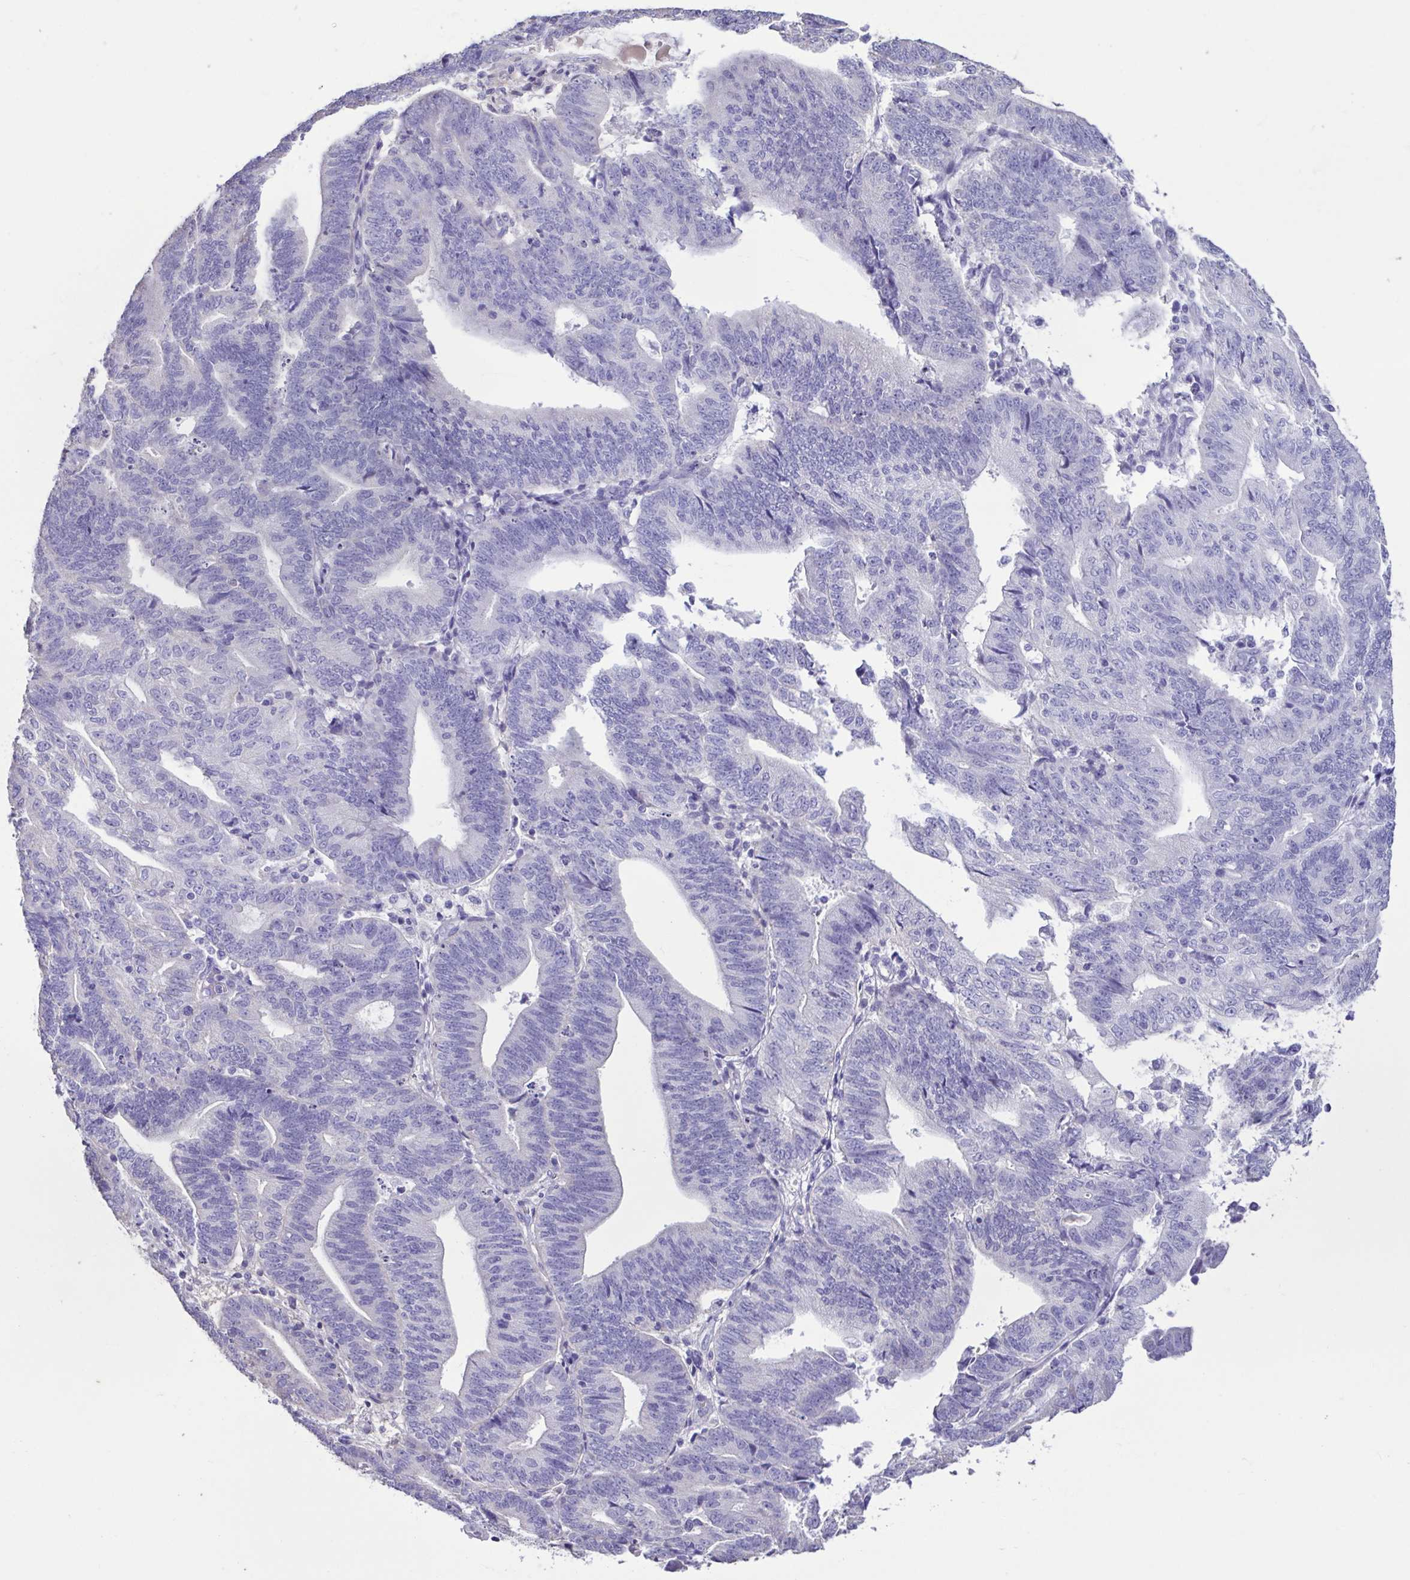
{"staining": {"intensity": "negative", "quantity": "none", "location": "none"}, "tissue": "endometrial cancer", "cell_type": "Tumor cells", "image_type": "cancer", "snomed": [{"axis": "morphology", "description": "Adenocarcinoma, NOS"}, {"axis": "topography", "description": "Endometrium"}], "caption": "Endometrial adenocarcinoma stained for a protein using immunohistochemistry shows no expression tumor cells.", "gene": "PLA2G4E", "patient": {"sex": "female", "age": 70}}